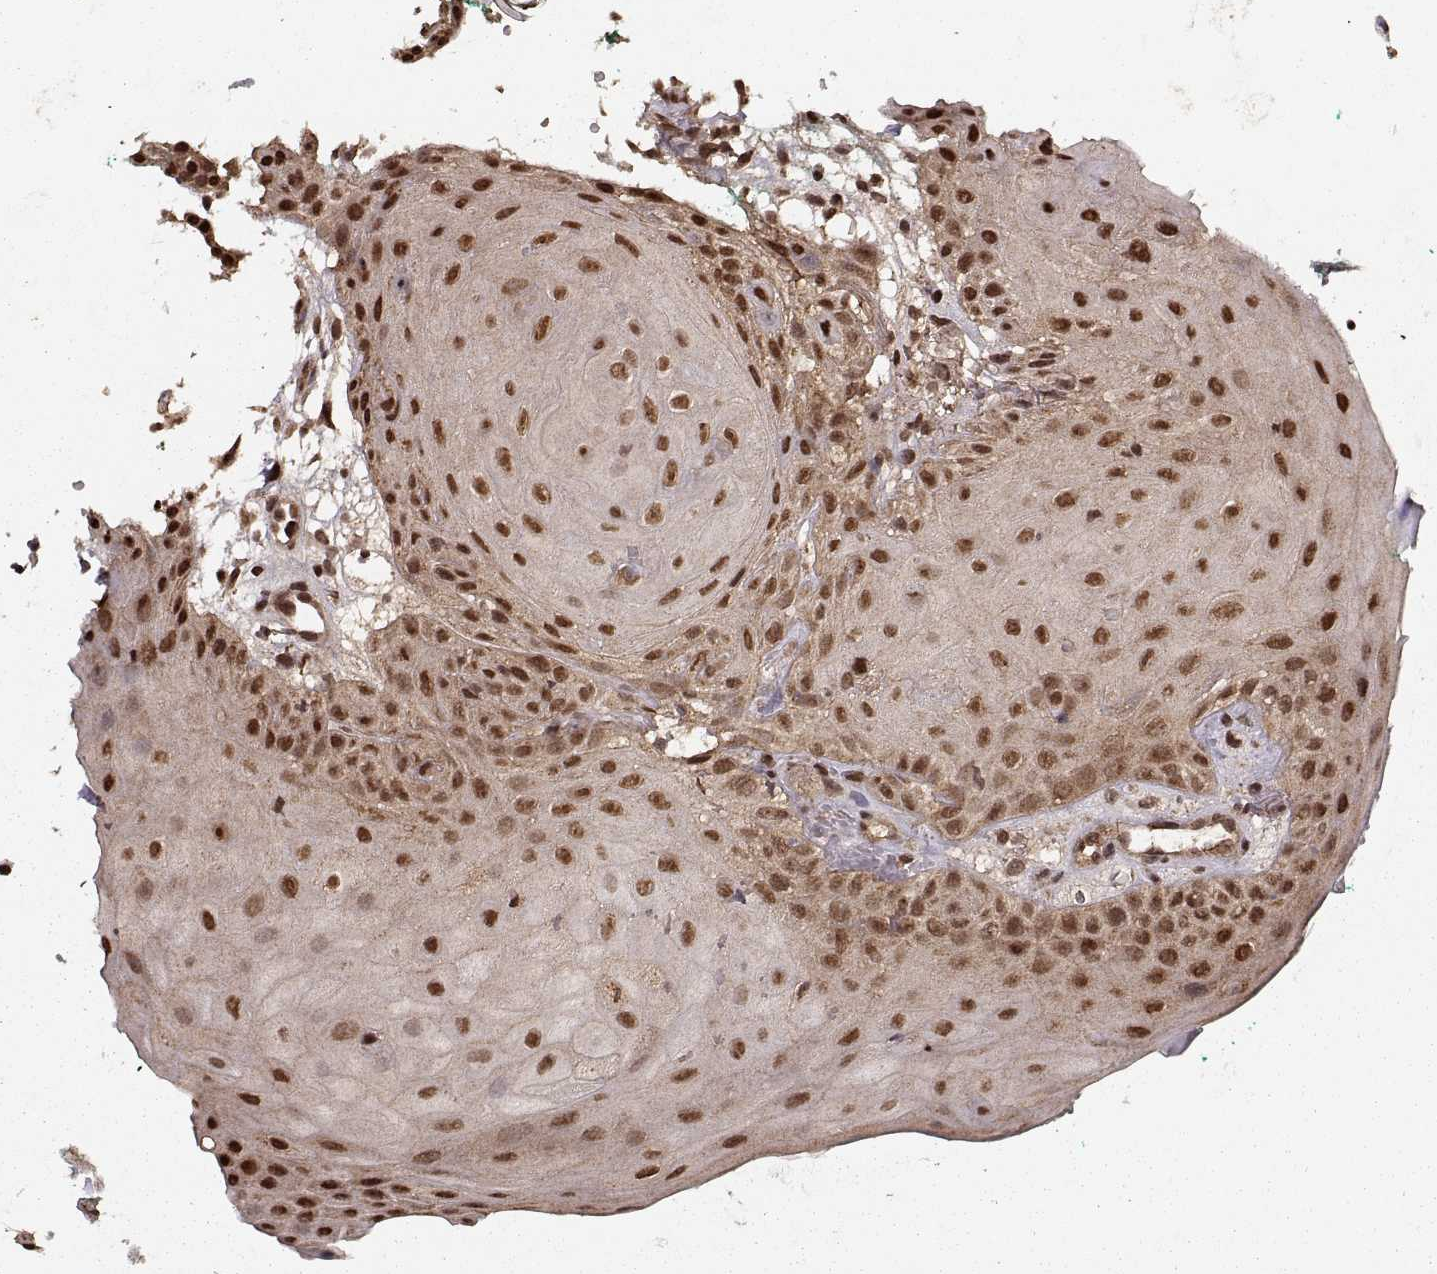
{"staining": {"intensity": "moderate", "quantity": ">75%", "location": "cytoplasmic/membranous,nuclear"}, "tissue": "head and neck cancer", "cell_type": "Tumor cells", "image_type": "cancer", "snomed": [{"axis": "morphology", "description": "Normal tissue, NOS"}, {"axis": "morphology", "description": "Squamous cell carcinoma, NOS"}, {"axis": "topography", "description": "Oral tissue"}, {"axis": "topography", "description": "Salivary gland"}, {"axis": "topography", "description": "Head-Neck"}], "caption": "A histopathology image showing moderate cytoplasmic/membranous and nuclear expression in approximately >75% of tumor cells in head and neck cancer, as visualized by brown immunohistochemical staining.", "gene": "RFT1", "patient": {"sex": "female", "age": 62}}